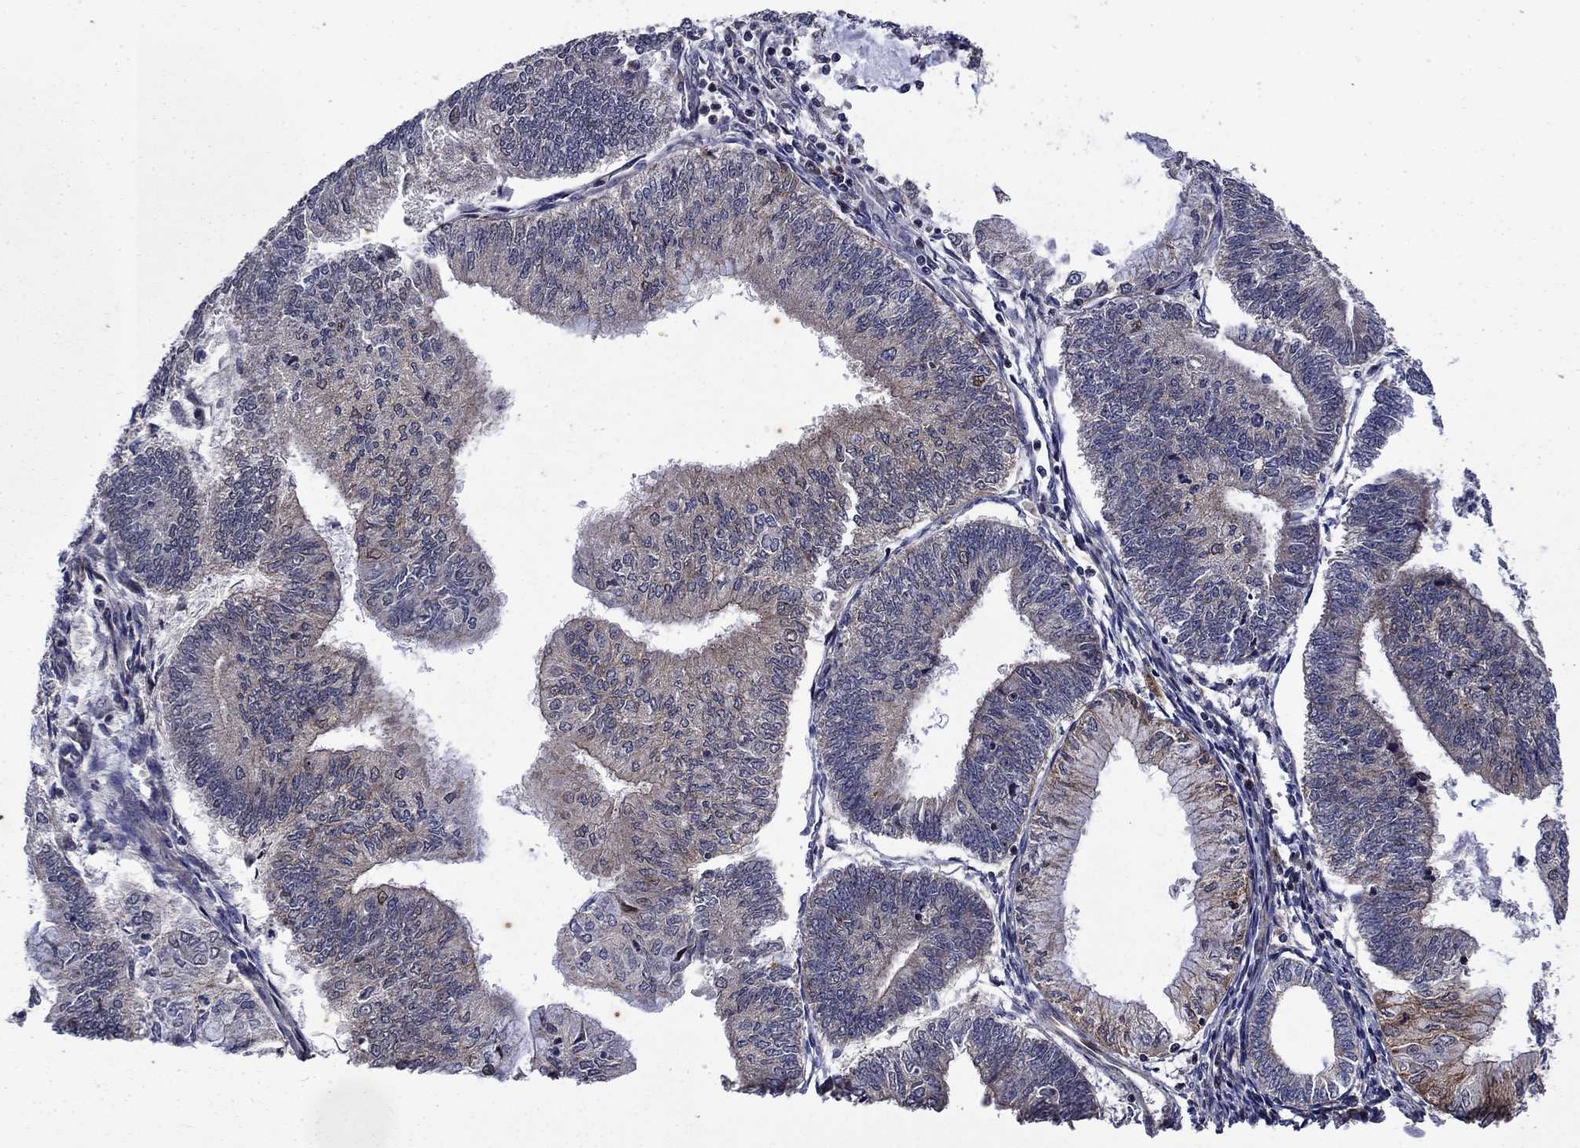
{"staining": {"intensity": "moderate", "quantity": "<25%", "location": "cytoplasmic/membranous"}, "tissue": "endometrial cancer", "cell_type": "Tumor cells", "image_type": "cancer", "snomed": [{"axis": "morphology", "description": "Adenocarcinoma, NOS"}, {"axis": "topography", "description": "Endometrium"}], "caption": "Endometrial adenocarcinoma tissue exhibits moderate cytoplasmic/membranous positivity in approximately <25% of tumor cells Immunohistochemistry stains the protein of interest in brown and the nuclei are stained blue.", "gene": "AGTPBP1", "patient": {"sex": "female", "age": 59}}